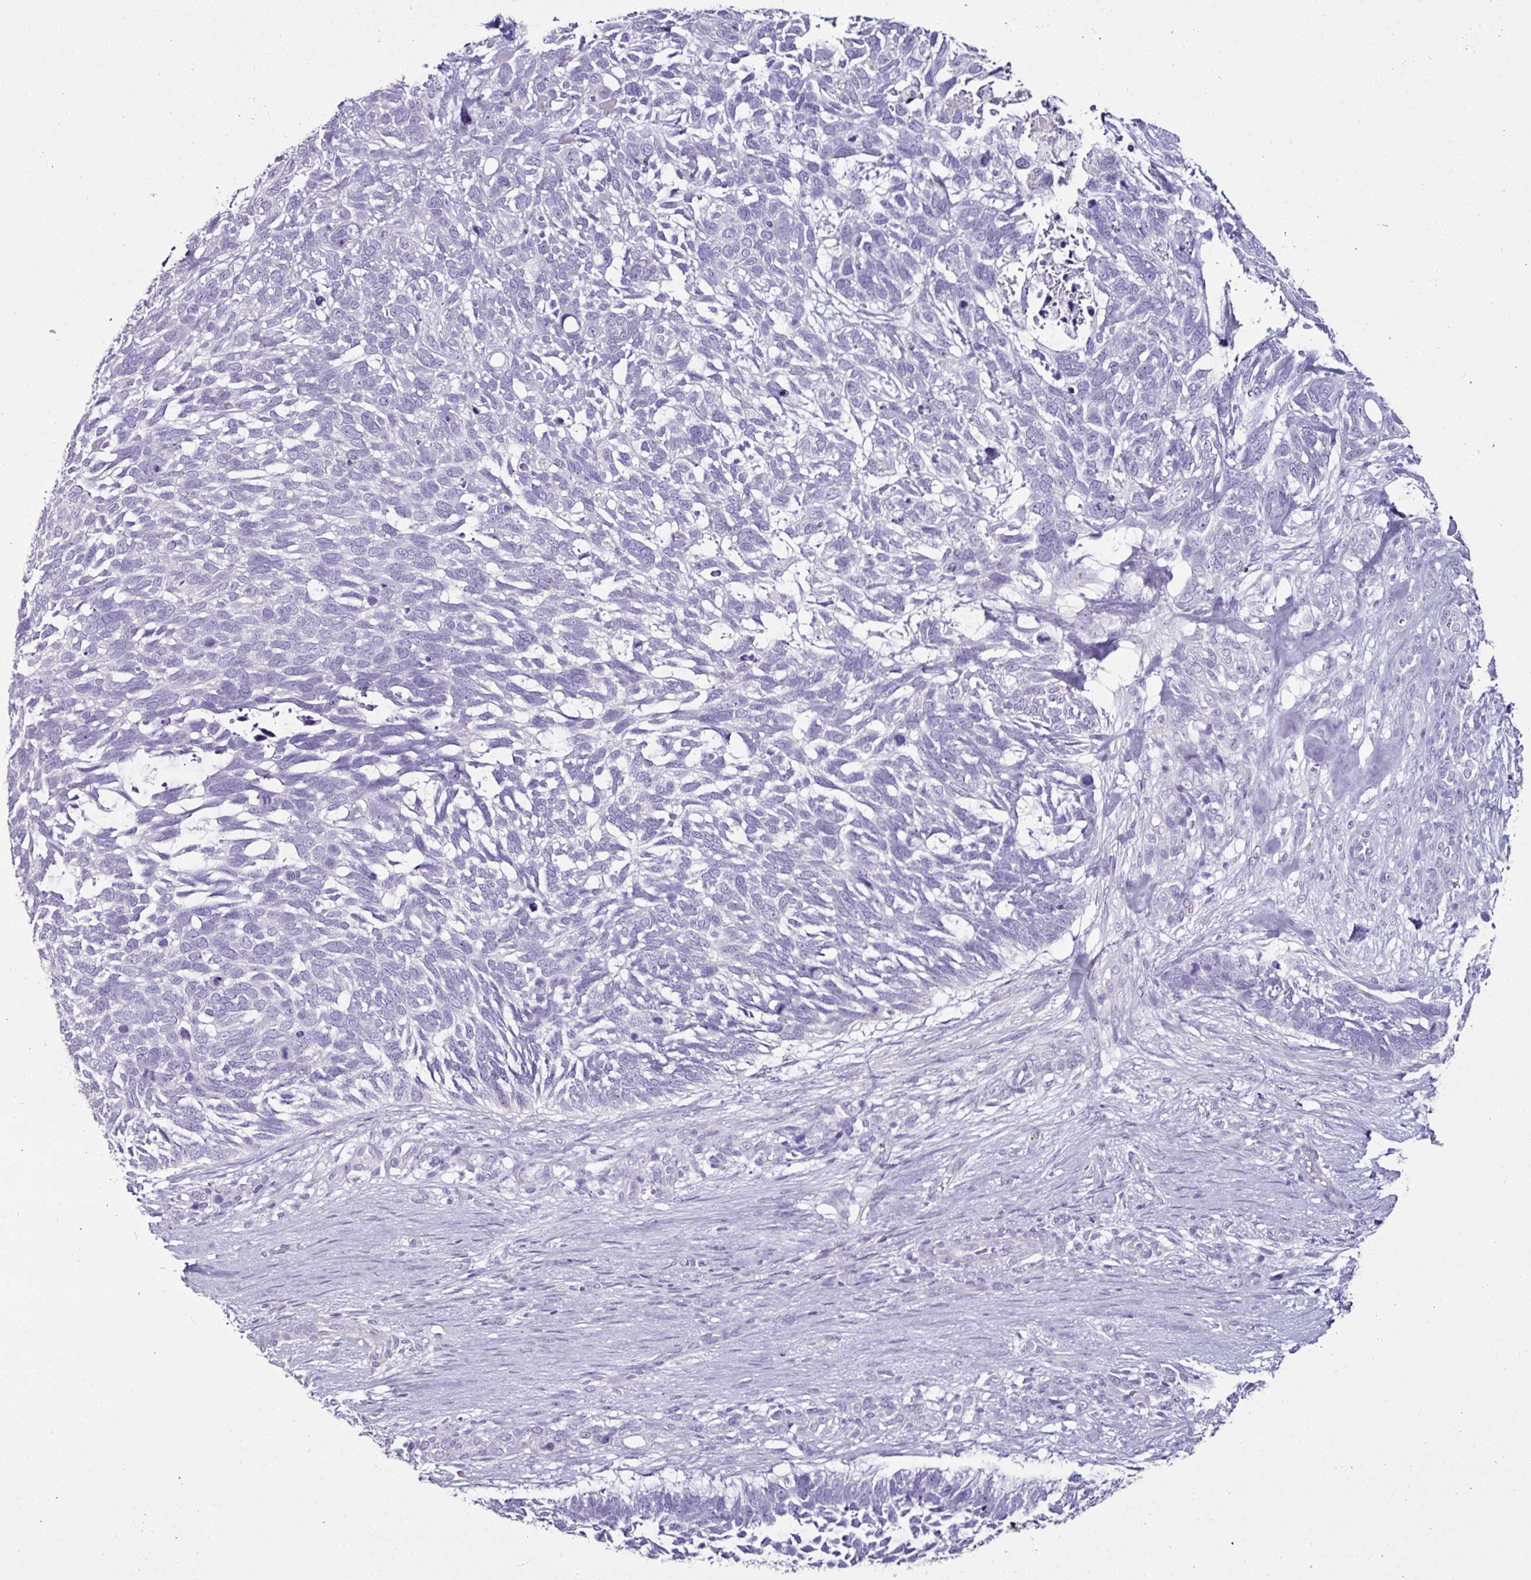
{"staining": {"intensity": "negative", "quantity": "none", "location": "none"}, "tissue": "skin cancer", "cell_type": "Tumor cells", "image_type": "cancer", "snomed": [{"axis": "morphology", "description": "Basal cell carcinoma"}, {"axis": "topography", "description": "Skin"}], "caption": "Immunohistochemical staining of basal cell carcinoma (skin) displays no significant expression in tumor cells.", "gene": "GLP2R", "patient": {"sex": "male", "age": 88}}